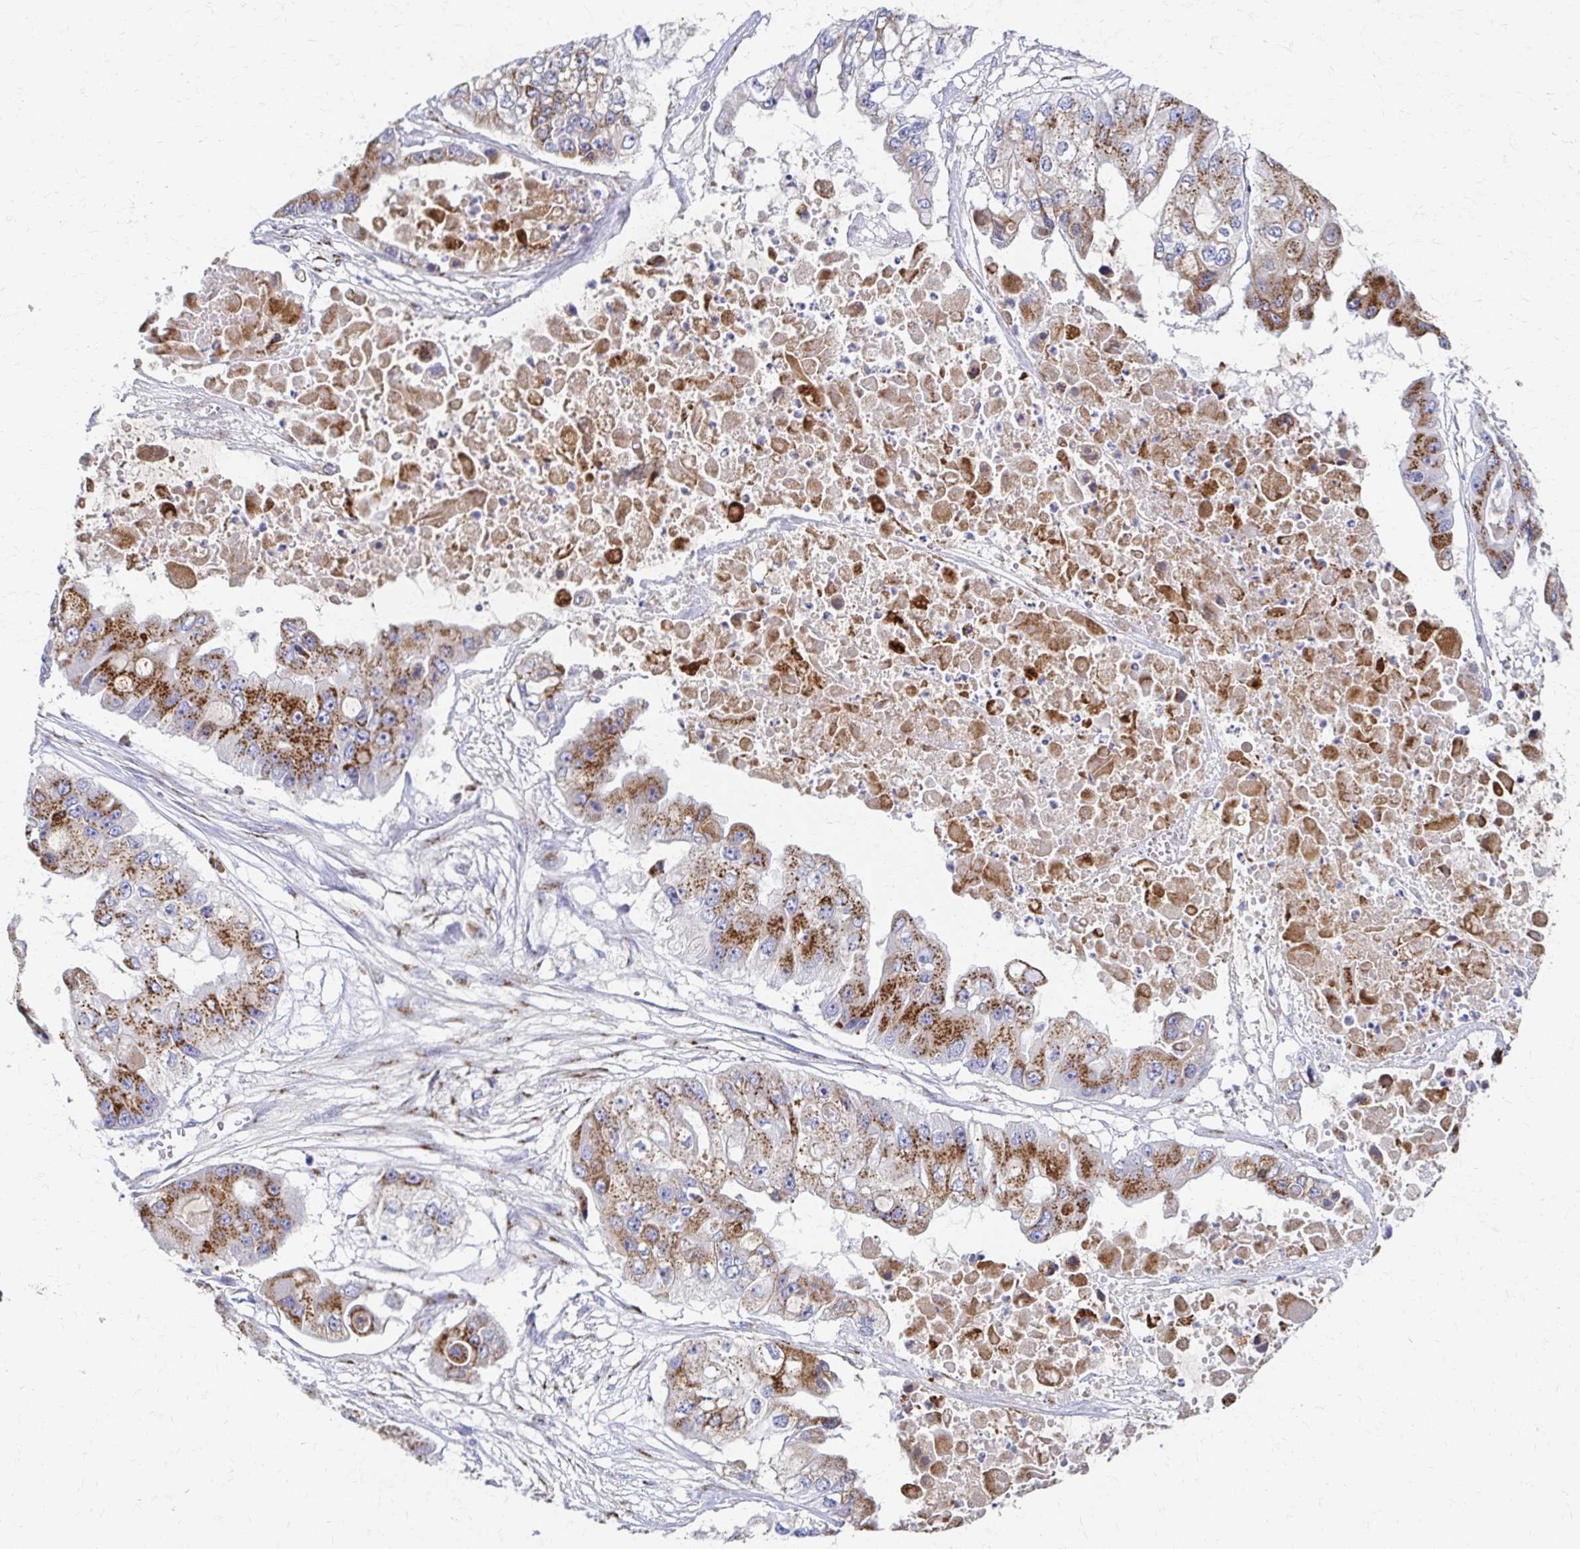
{"staining": {"intensity": "moderate", "quantity": ">75%", "location": "cytoplasmic/membranous"}, "tissue": "ovarian cancer", "cell_type": "Tumor cells", "image_type": "cancer", "snomed": [{"axis": "morphology", "description": "Cystadenocarcinoma, serous, NOS"}, {"axis": "topography", "description": "Ovary"}], "caption": "Protein staining of serous cystadenocarcinoma (ovarian) tissue exhibits moderate cytoplasmic/membranous positivity in about >75% of tumor cells. The staining is performed using DAB brown chromogen to label protein expression. The nuclei are counter-stained blue using hematoxylin.", "gene": "TM9SF1", "patient": {"sex": "female", "age": 56}}